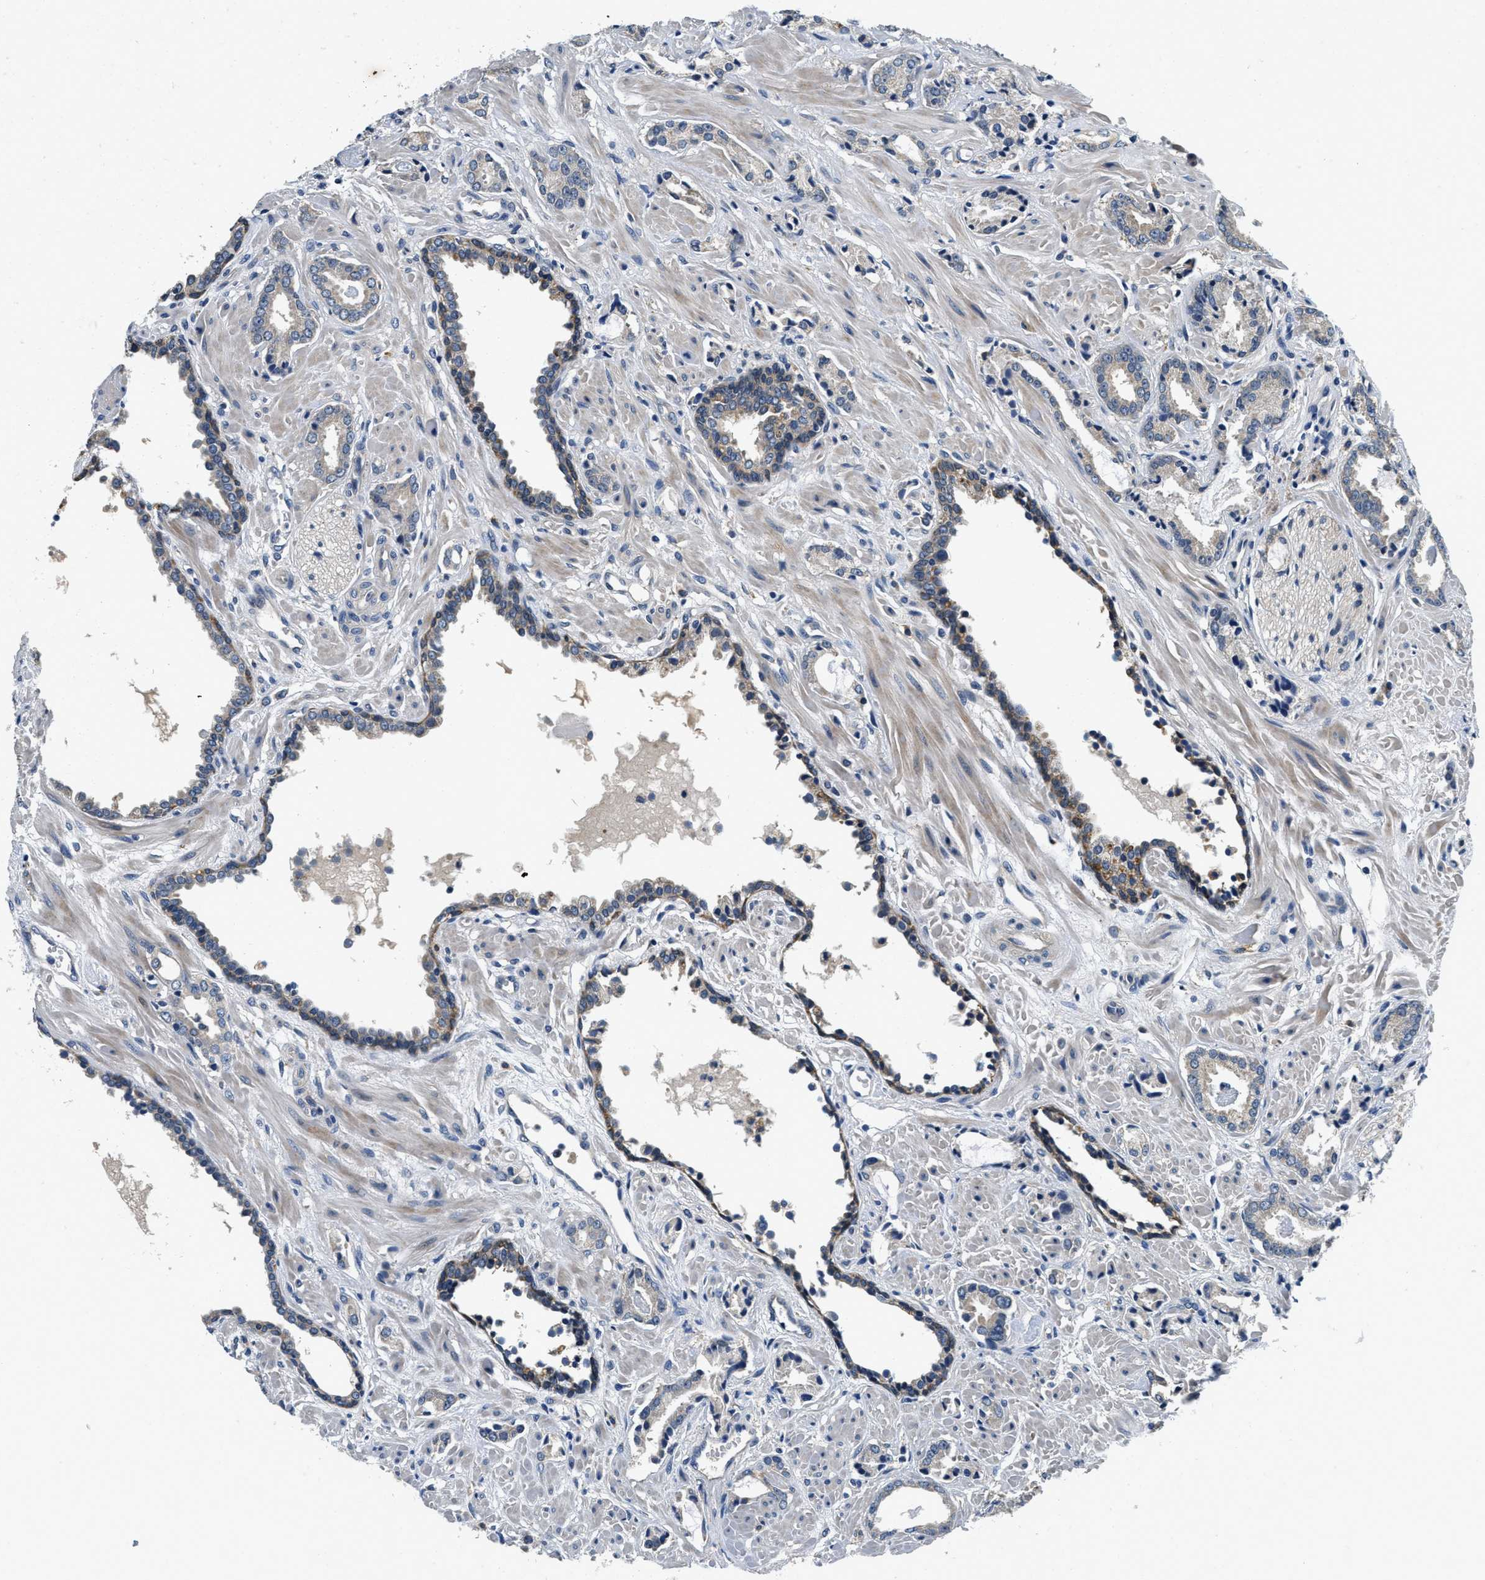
{"staining": {"intensity": "negative", "quantity": "none", "location": "none"}, "tissue": "prostate cancer", "cell_type": "Tumor cells", "image_type": "cancer", "snomed": [{"axis": "morphology", "description": "Adenocarcinoma, Low grade"}, {"axis": "topography", "description": "Prostate"}], "caption": "Immunohistochemistry (IHC) of human prostate cancer shows no staining in tumor cells.", "gene": "ALDH3A2", "patient": {"sex": "male", "age": 53}}